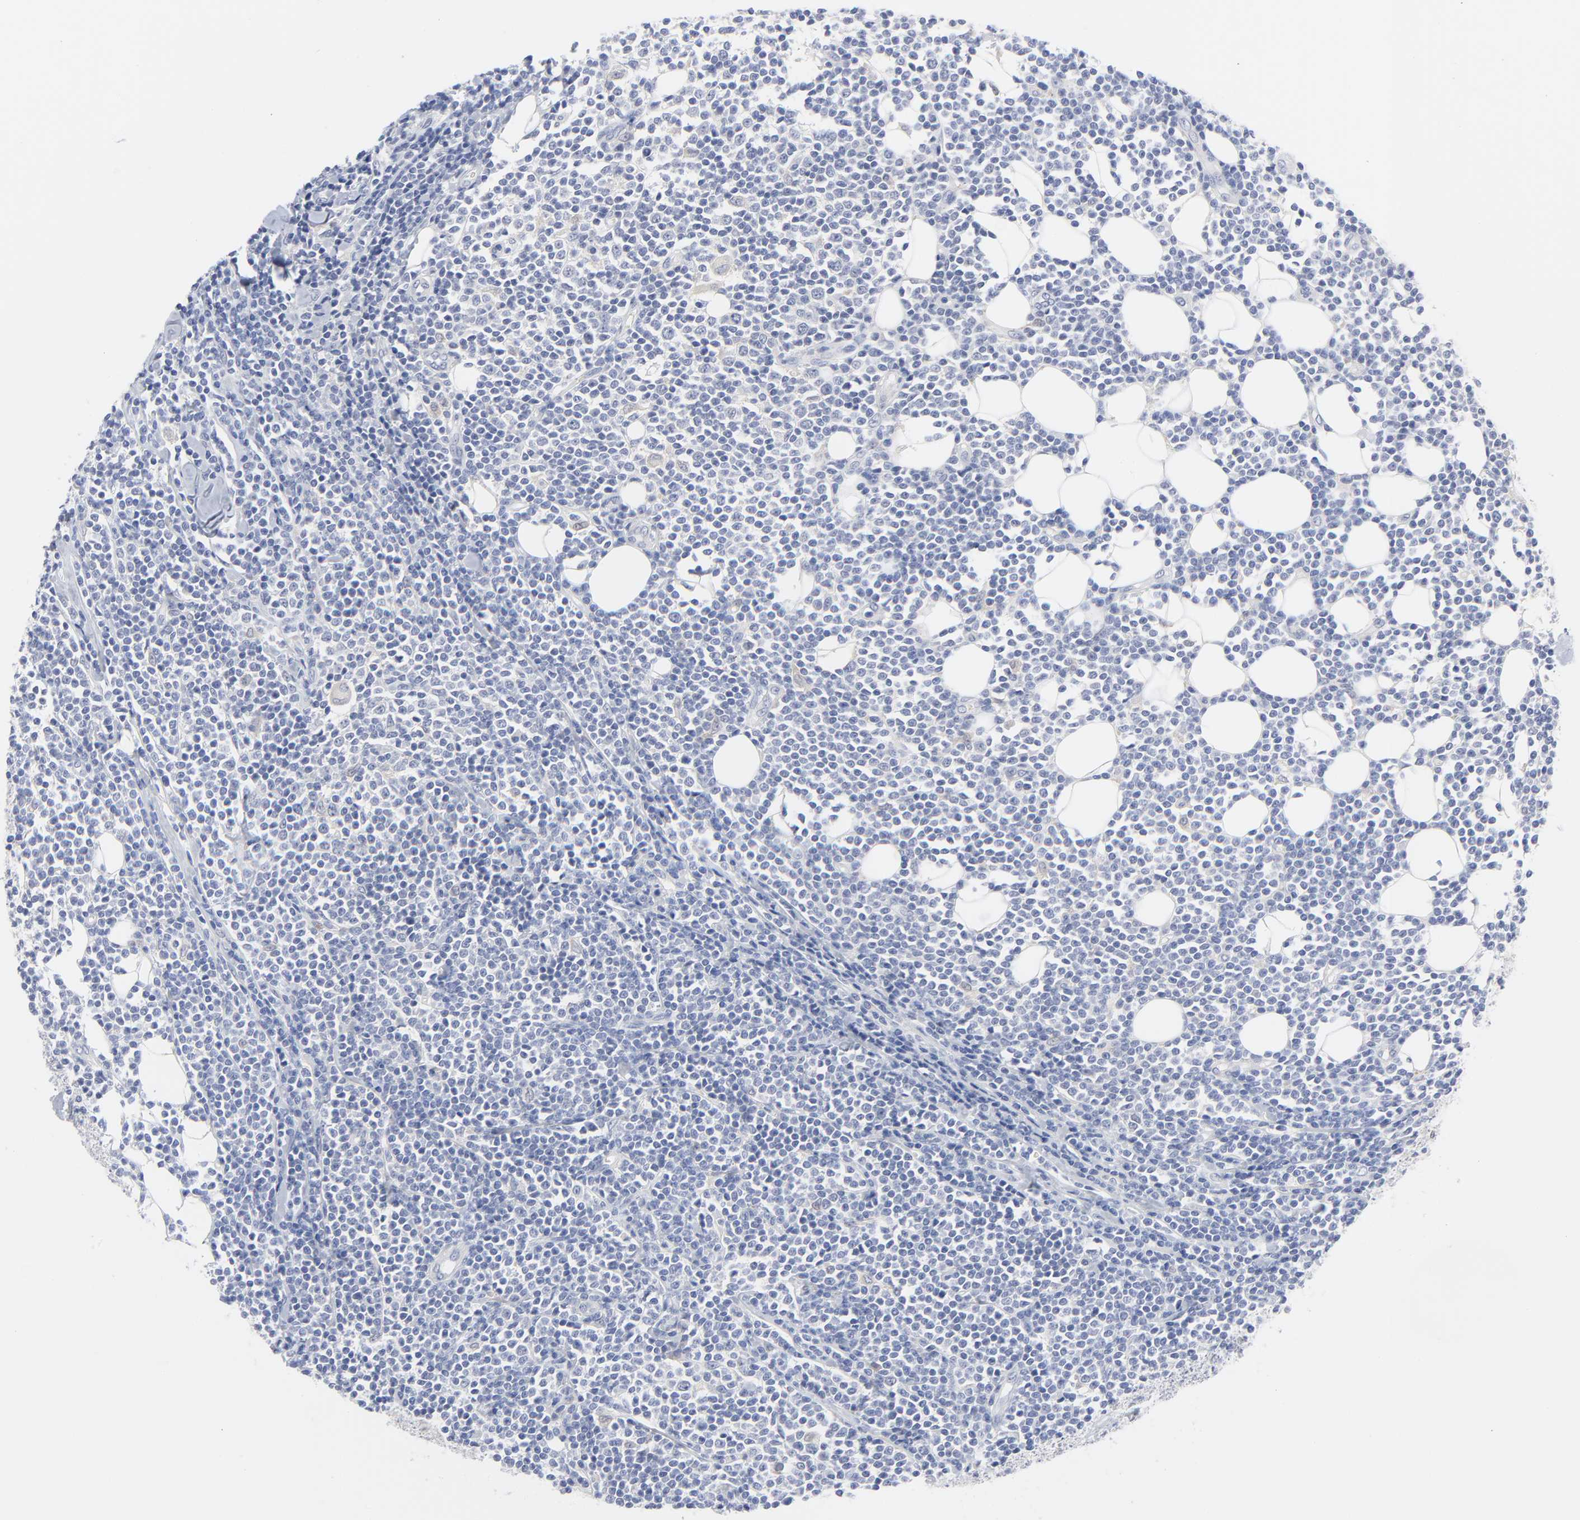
{"staining": {"intensity": "negative", "quantity": "none", "location": "none"}, "tissue": "lymphoma", "cell_type": "Tumor cells", "image_type": "cancer", "snomed": [{"axis": "morphology", "description": "Malignant lymphoma, non-Hodgkin's type, Low grade"}, {"axis": "topography", "description": "Soft tissue"}], "caption": "High power microscopy image of an IHC image of low-grade malignant lymphoma, non-Hodgkin's type, revealing no significant expression in tumor cells.", "gene": "CLEC4G", "patient": {"sex": "male", "age": 92}}